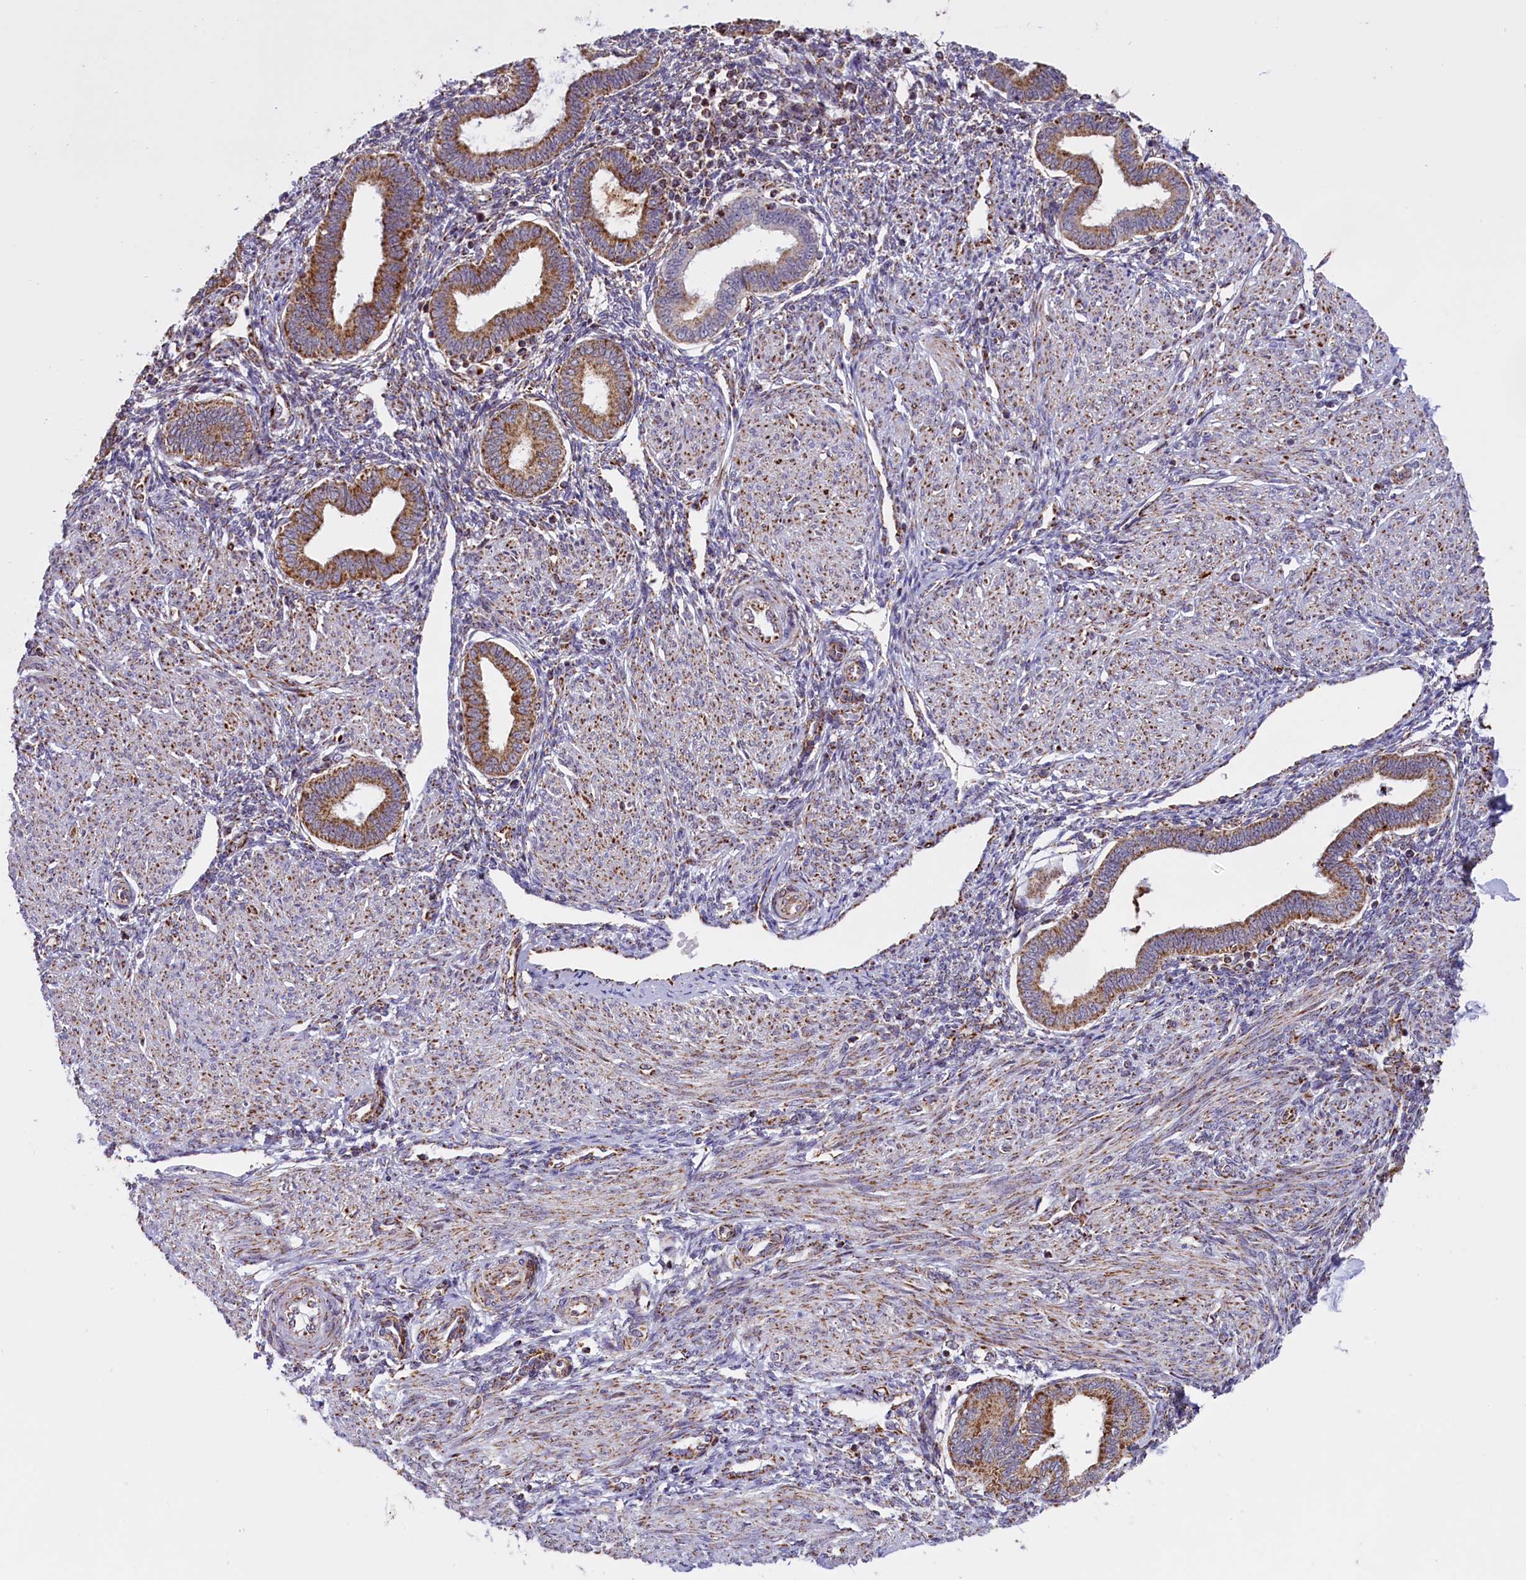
{"staining": {"intensity": "moderate", "quantity": "<25%", "location": "cytoplasmic/membranous"}, "tissue": "endometrium", "cell_type": "Cells in endometrial stroma", "image_type": "normal", "snomed": [{"axis": "morphology", "description": "Normal tissue, NOS"}, {"axis": "topography", "description": "Endometrium"}], "caption": "About <25% of cells in endometrial stroma in normal endometrium show moderate cytoplasmic/membranous protein staining as visualized by brown immunohistochemical staining.", "gene": "NDUFS5", "patient": {"sex": "female", "age": 53}}